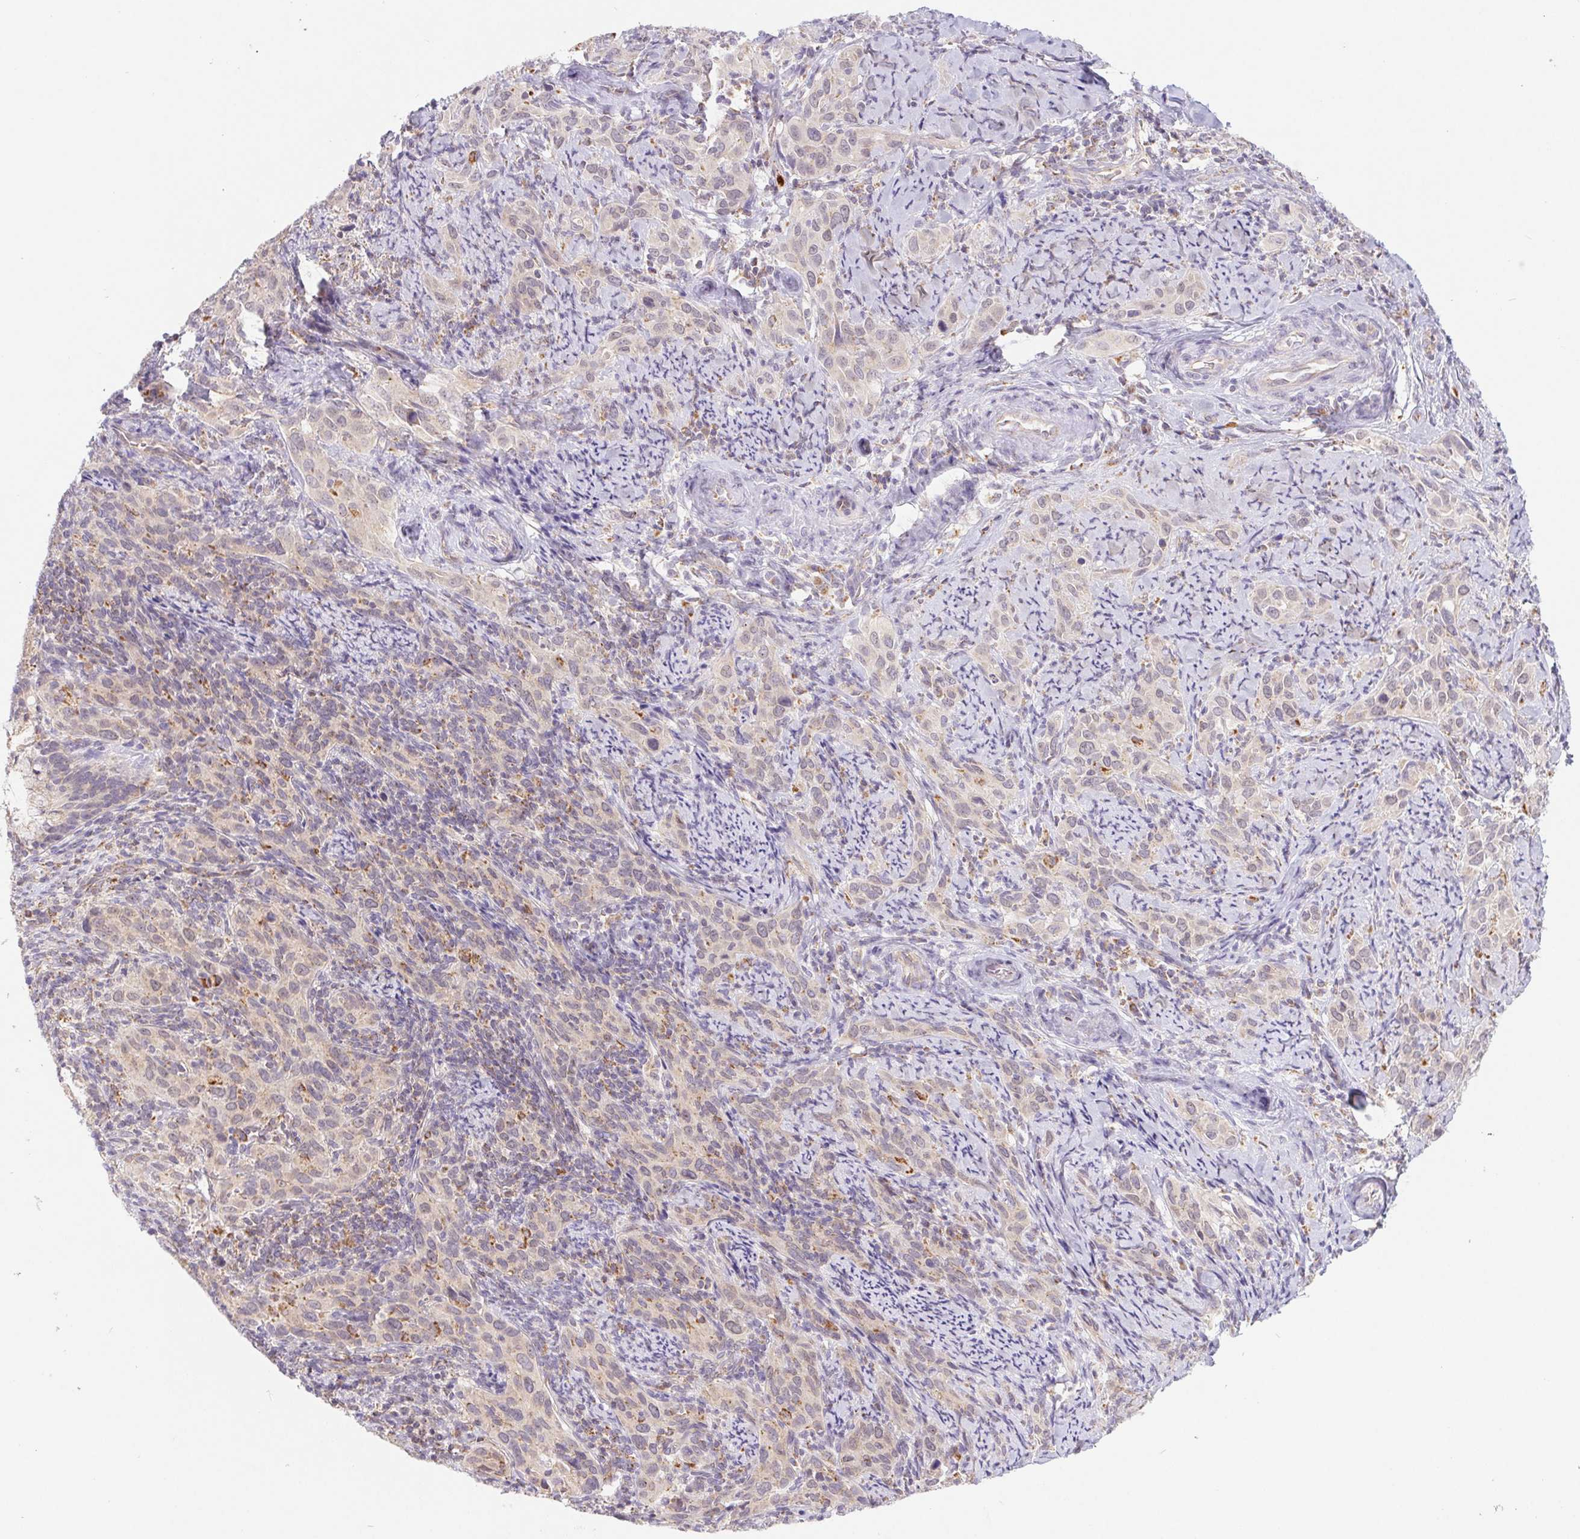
{"staining": {"intensity": "negative", "quantity": "none", "location": "none"}, "tissue": "cervical cancer", "cell_type": "Tumor cells", "image_type": "cancer", "snomed": [{"axis": "morphology", "description": "Squamous cell carcinoma, NOS"}, {"axis": "topography", "description": "Cervix"}], "caption": "Tumor cells show no significant expression in cervical squamous cell carcinoma.", "gene": "EMC6", "patient": {"sex": "female", "age": 51}}